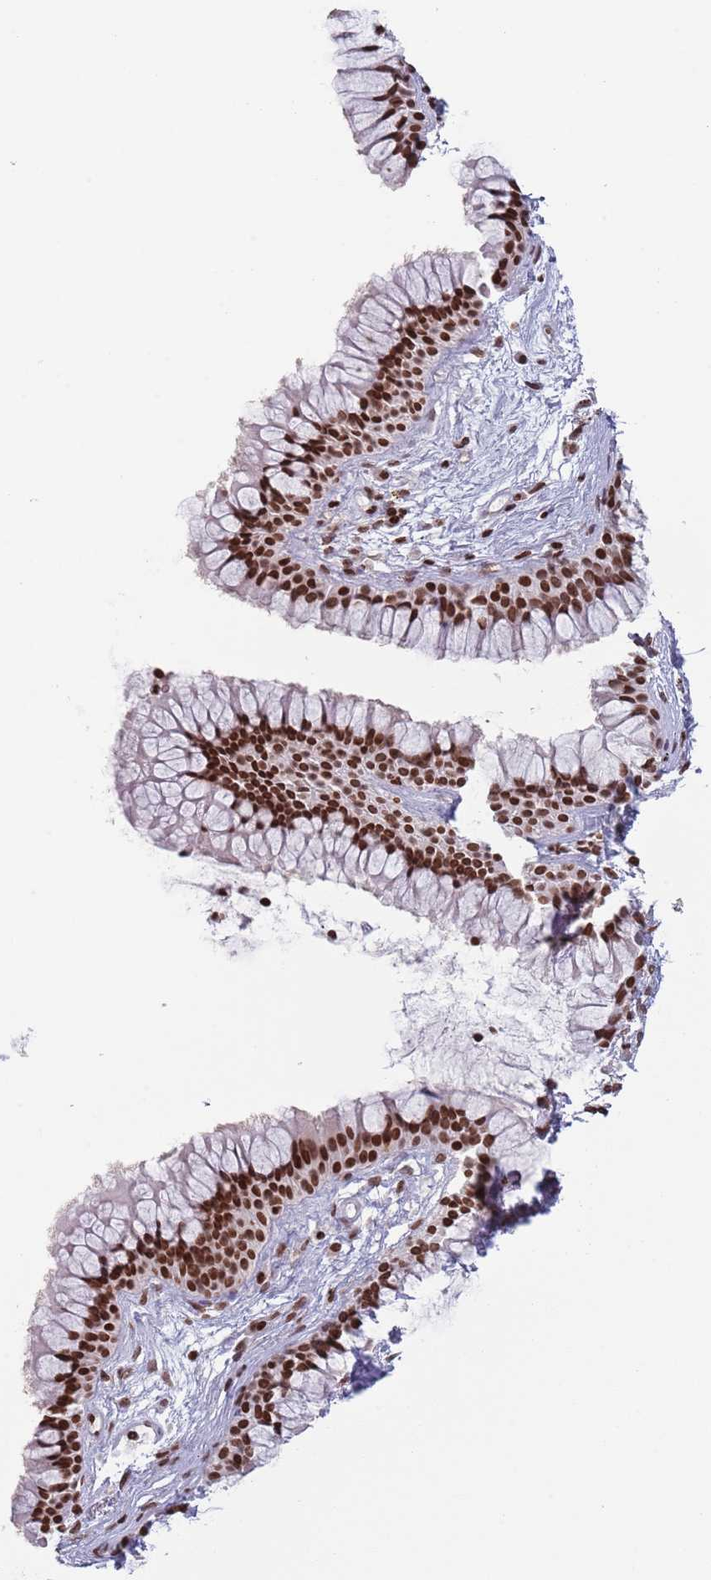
{"staining": {"intensity": "strong", "quantity": ">75%", "location": "nuclear"}, "tissue": "nasopharynx", "cell_type": "Respiratory epithelial cells", "image_type": "normal", "snomed": [{"axis": "morphology", "description": "Normal tissue, NOS"}, {"axis": "topography", "description": "Nasopharynx"}], "caption": "Nasopharynx stained with a brown dye exhibits strong nuclear positive expression in about >75% of respiratory epithelial cells.", "gene": "SH3RF3", "patient": {"sex": "male", "age": 82}}